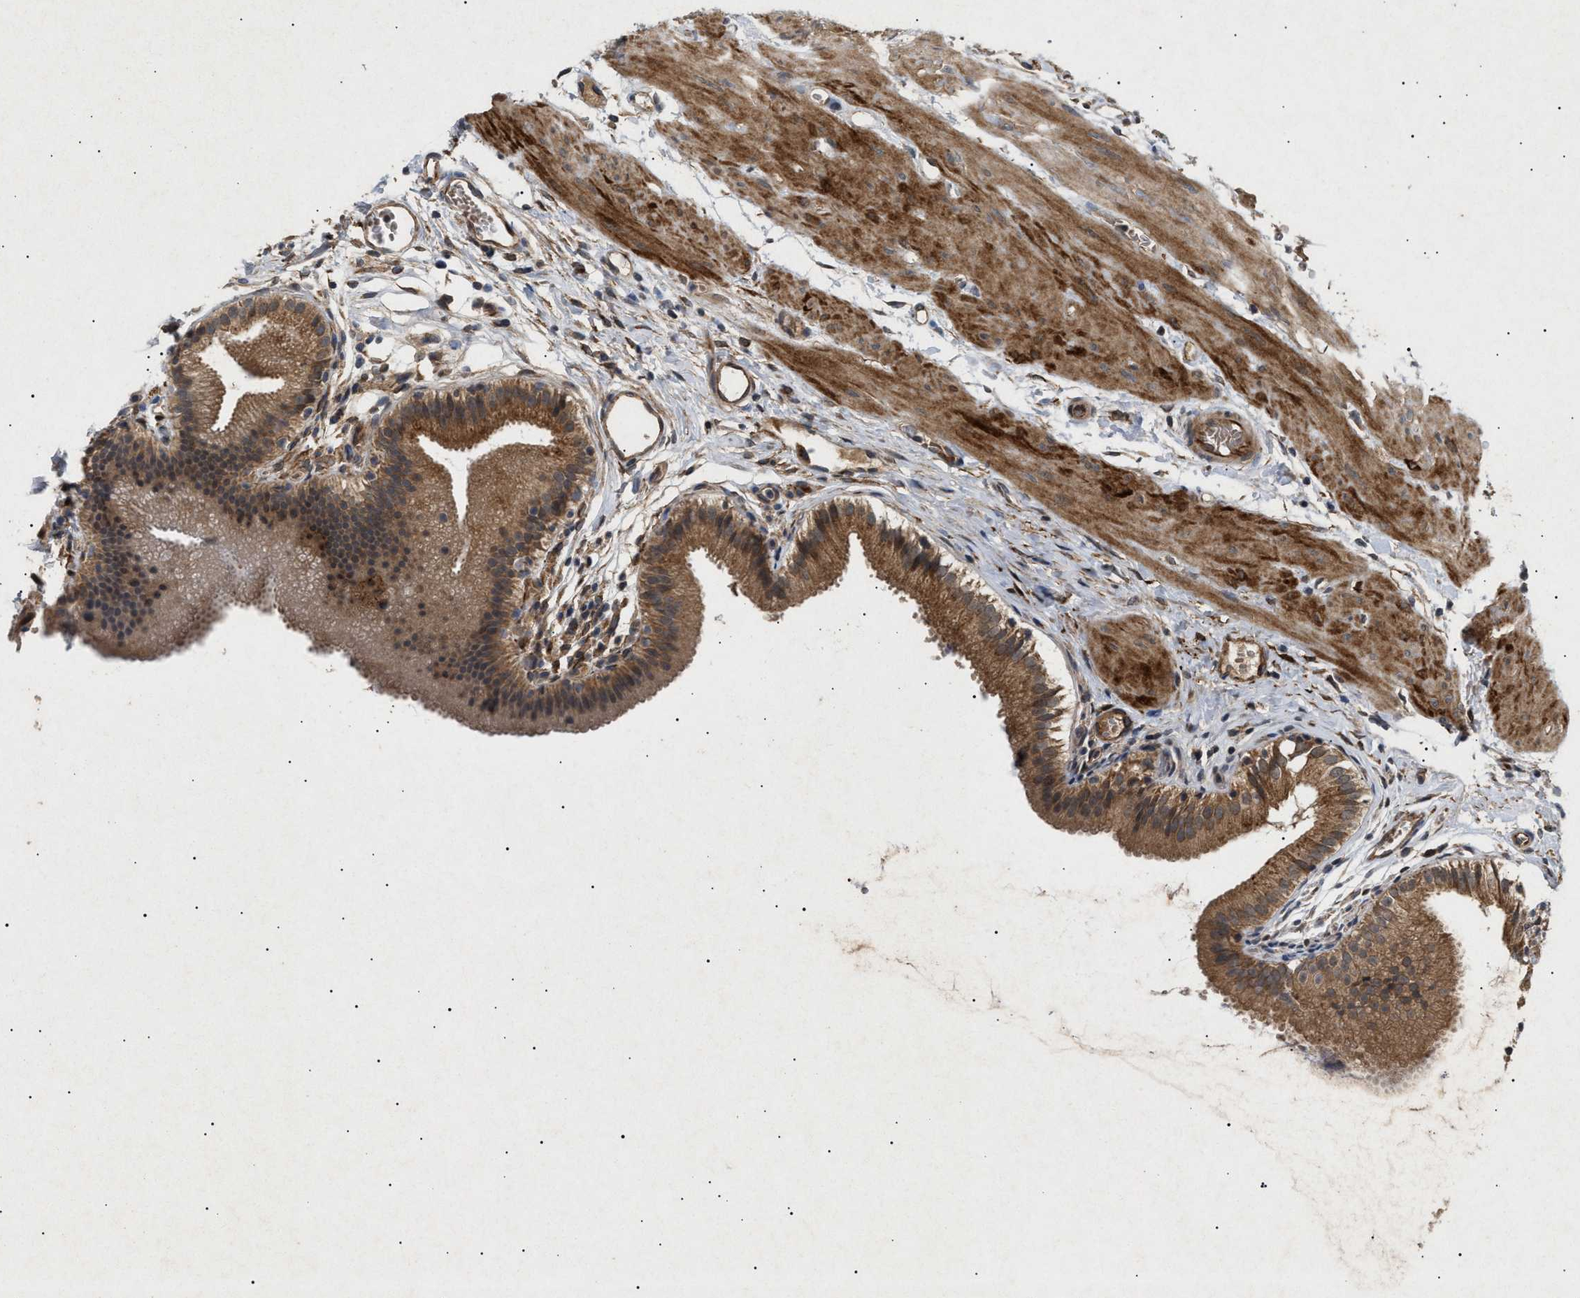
{"staining": {"intensity": "moderate", "quantity": ">75%", "location": "cytoplasmic/membranous"}, "tissue": "gallbladder", "cell_type": "Glandular cells", "image_type": "normal", "snomed": [{"axis": "morphology", "description": "Normal tissue, NOS"}, {"axis": "topography", "description": "Gallbladder"}], "caption": "Gallbladder stained with IHC shows moderate cytoplasmic/membranous positivity in approximately >75% of glandular cells. The protein is stained brown, and the nuclei are stained in blue (DAB (3,3'-diaminobenzidine) IHC with brightfield microscopy, high magnification).", "gene": "SIRT5", "patient": {"sex": "female", "age": 26}}